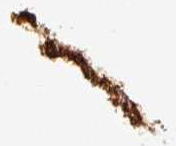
{"staining": {"intensity": "strong", "quantity": ">75%", "location": "cytoplasmic/membranous,nuclear"}, "tissue": "testis cancer", "cell_type": "Tumor cells", "image_type": "cancer", "snomed": [{"axis": "morphology", "description": "Seminoma, NOS"}, {"axis": "topography", "description": "Testis"}], "caption": "This micrograph demonstrates immunohistochemistry (IHC) staining of human testis seminoma, with high strong cytoplasmic/membranous and nuclear staining in about >75% of tumor cells.", "gene": "GPR139", "patient": {"sex": "male", "age": 28}}